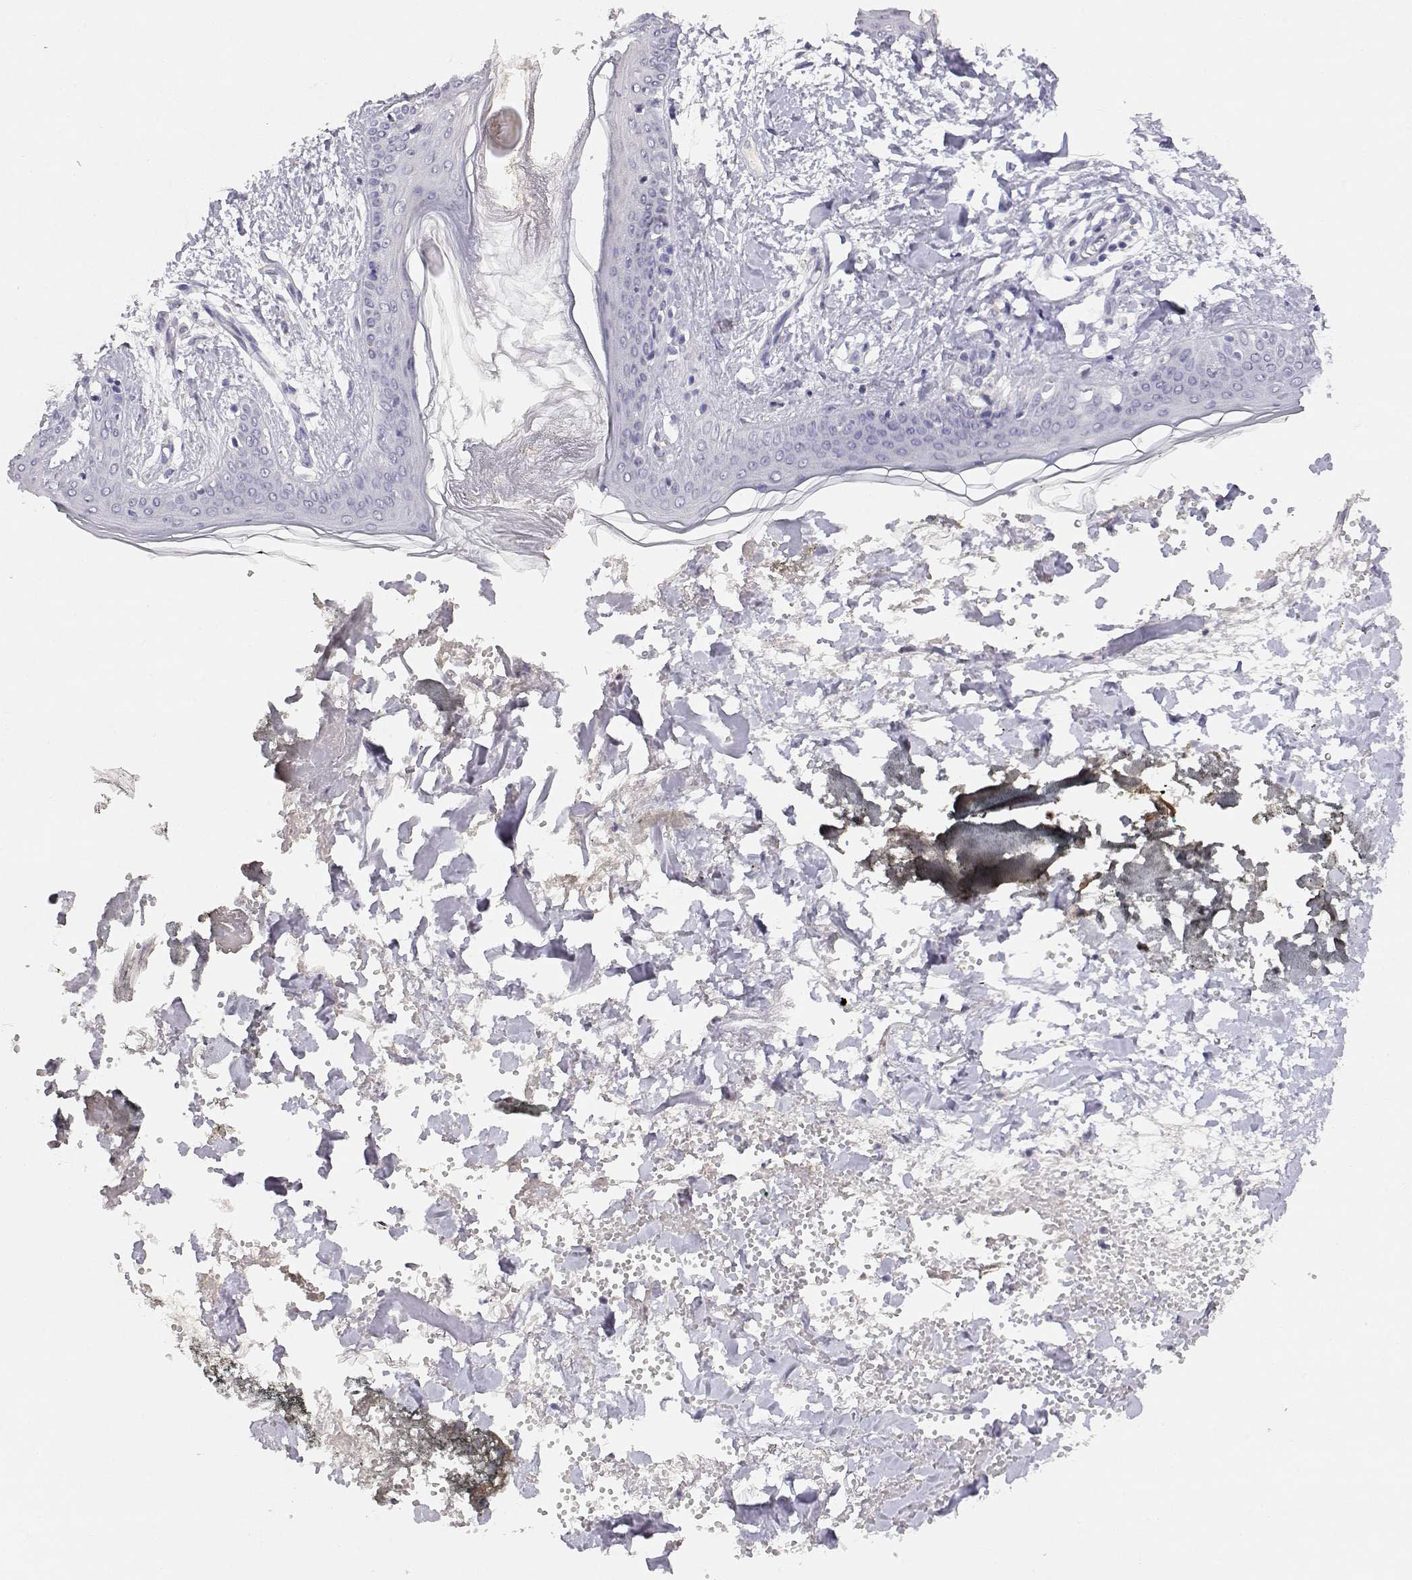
{"staining": {"intensity": "negative", "quantity": "none", "location": "none"}, "tissue": "skin", "cell_type": "Fibroblasts", "image_type": "normal", "snomed": [{"axis": "morphology", "description": "Normal tissue, NOS"}, {"axis": "topography", "description": "Skin"}], "caption": "Micrograph shows no protein expression in fibroblasts of unremarkable skin. (IHC, brightfield microscopy, high magnification).", "gene": "ADA", "patient": {"sex": "female", "age": 34}}